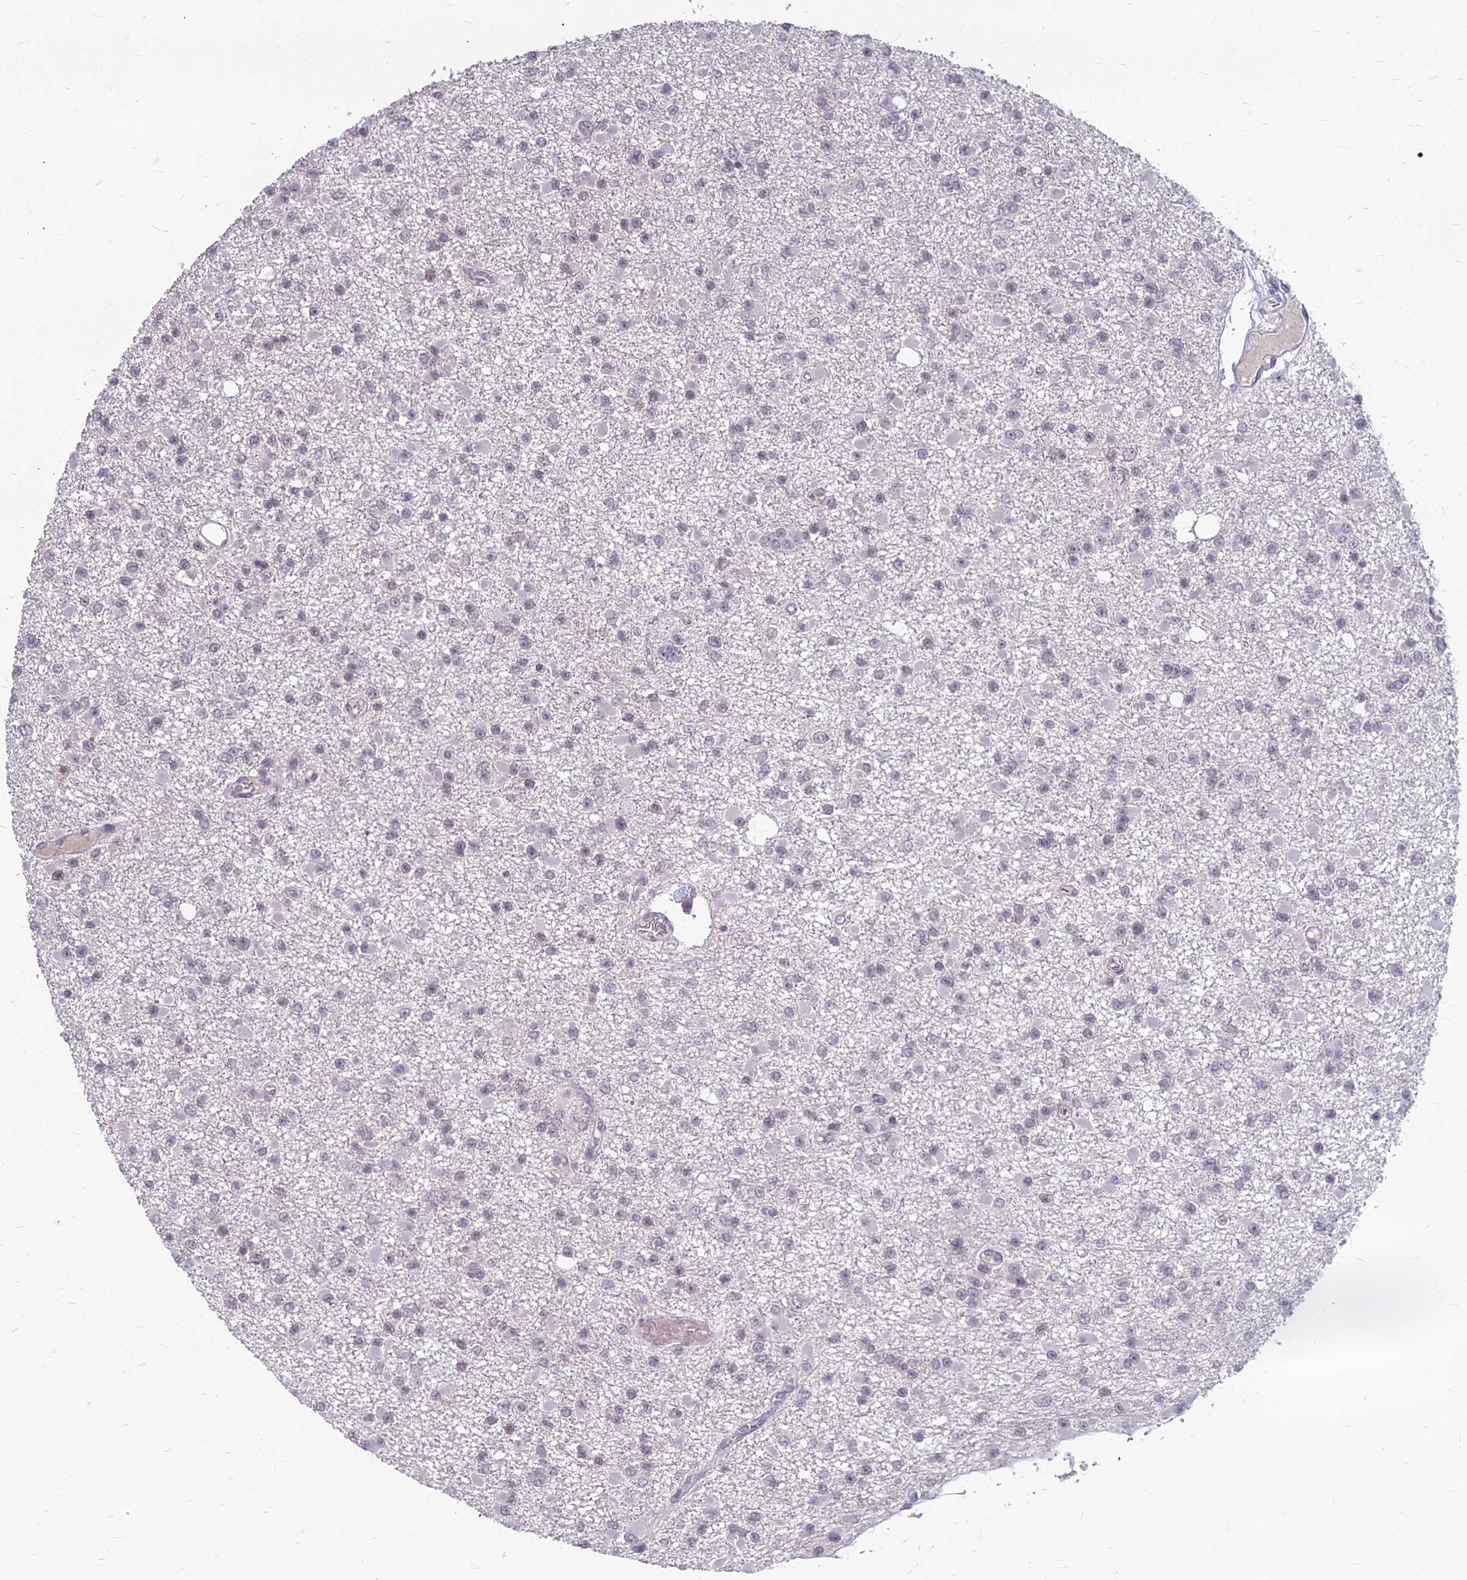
{"staining": {"intensity": "weak", "quantity": "<25%", "location": "nuclear"}, "tissue": "glioma", "cell_type": "Tumor cells", "image_type": "cancer", "snomed": [{"axis": "morphology", "description": "Glioma, malignant, Low grade"}, {"axis": "topography", "description": "Brain"}], "caption": "High magnification brightfield microscopy of glioma stained with DAB (brown) and counterstained with hematoxylin (blue): tumor cells show no significant staining.", "gene": "KAT7", "patient": {"sex": "female", "age": 22}}